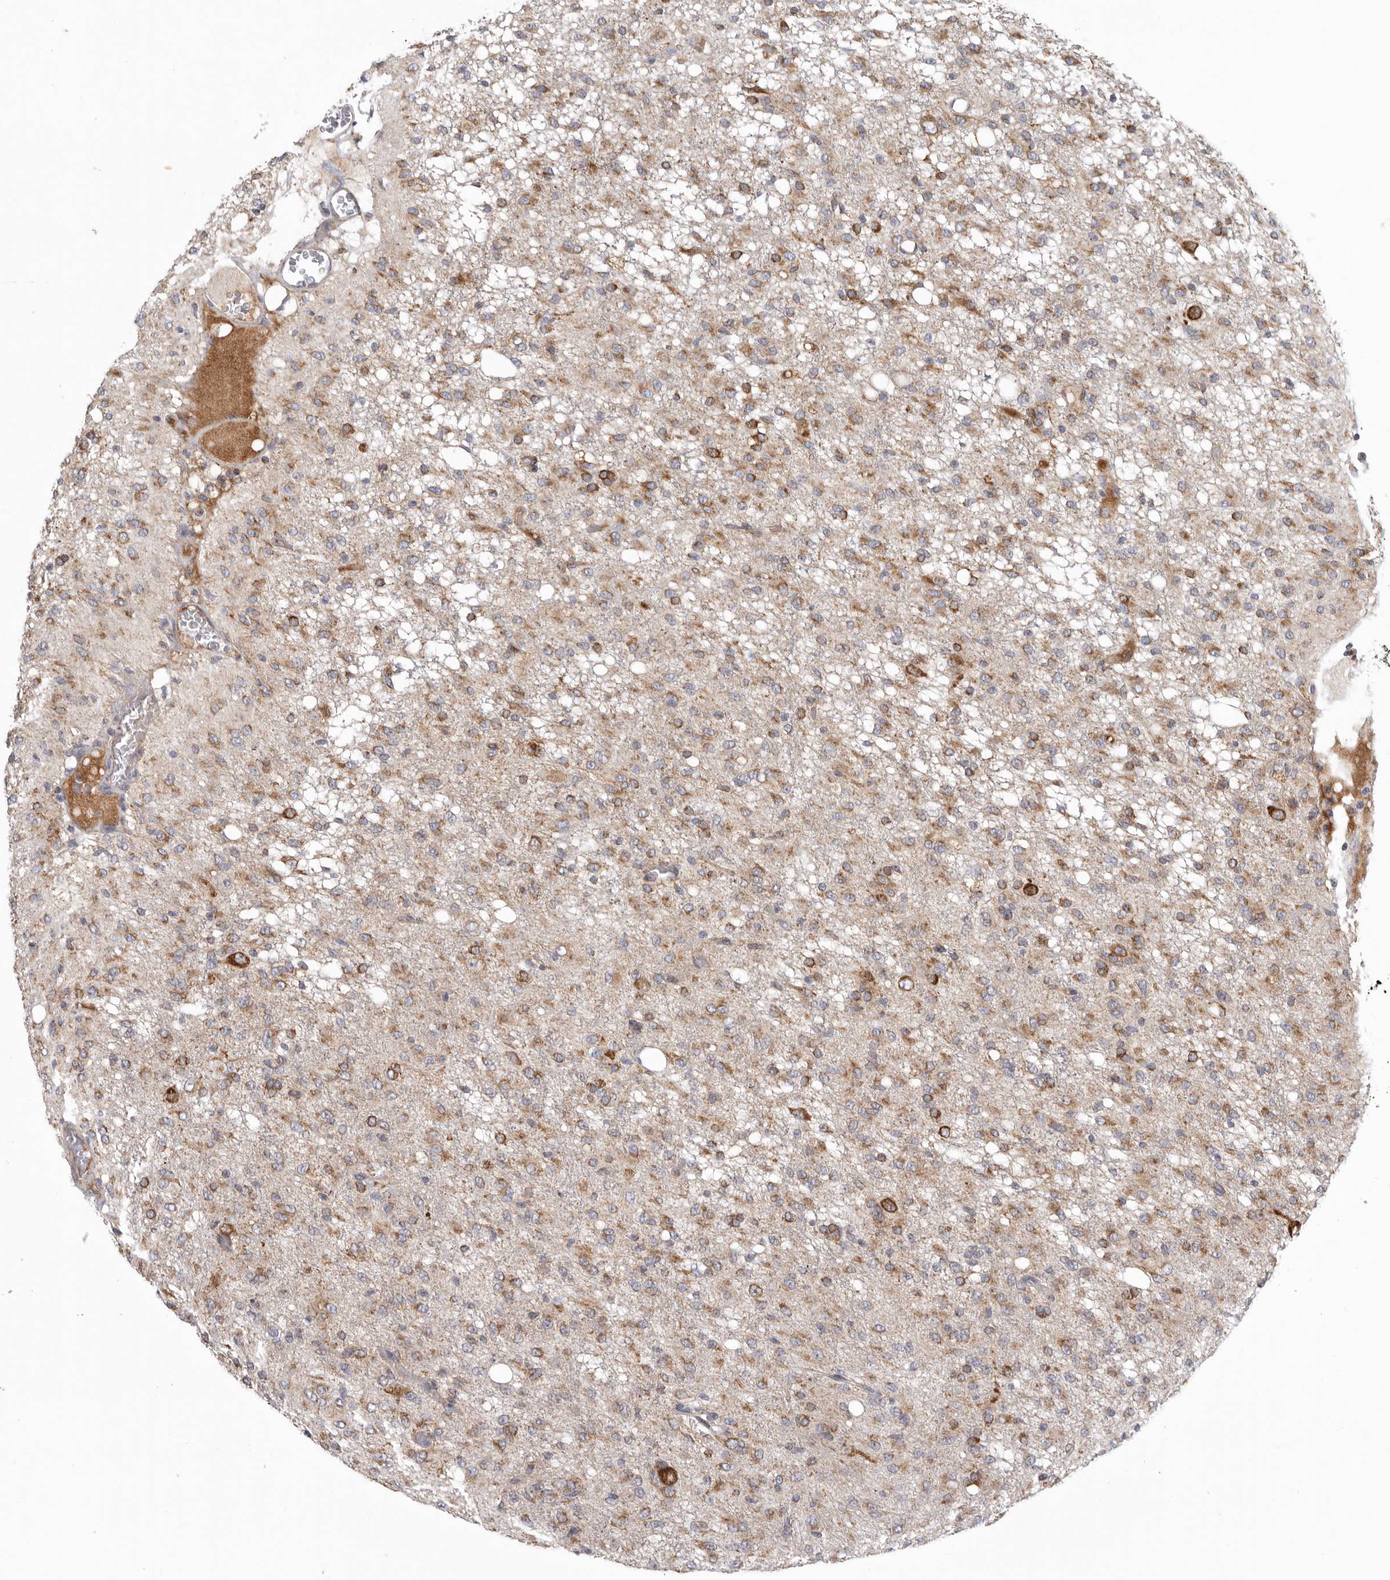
{"staining": {"intensity": "moderate", "quantity": ">75%", "location": "cytoplasmic/membranous"}, "tissue": "glioma", "cell_type": "Tumor cells", "image_type": "cancer", "snomed": [{"axis": "morphology", "description": "Glioma, malignant, High grade"}, {"axis": "topography", "description": "Brain"}], "caption": "The histopathology image reveals staining of high-grade glioma (malignant), revealing moderate cytoplasmic/membranous protein staining (brown color) within tumor cells.", "gene": "FKBP8", "patient": {"sex": "female", "age": 59}}